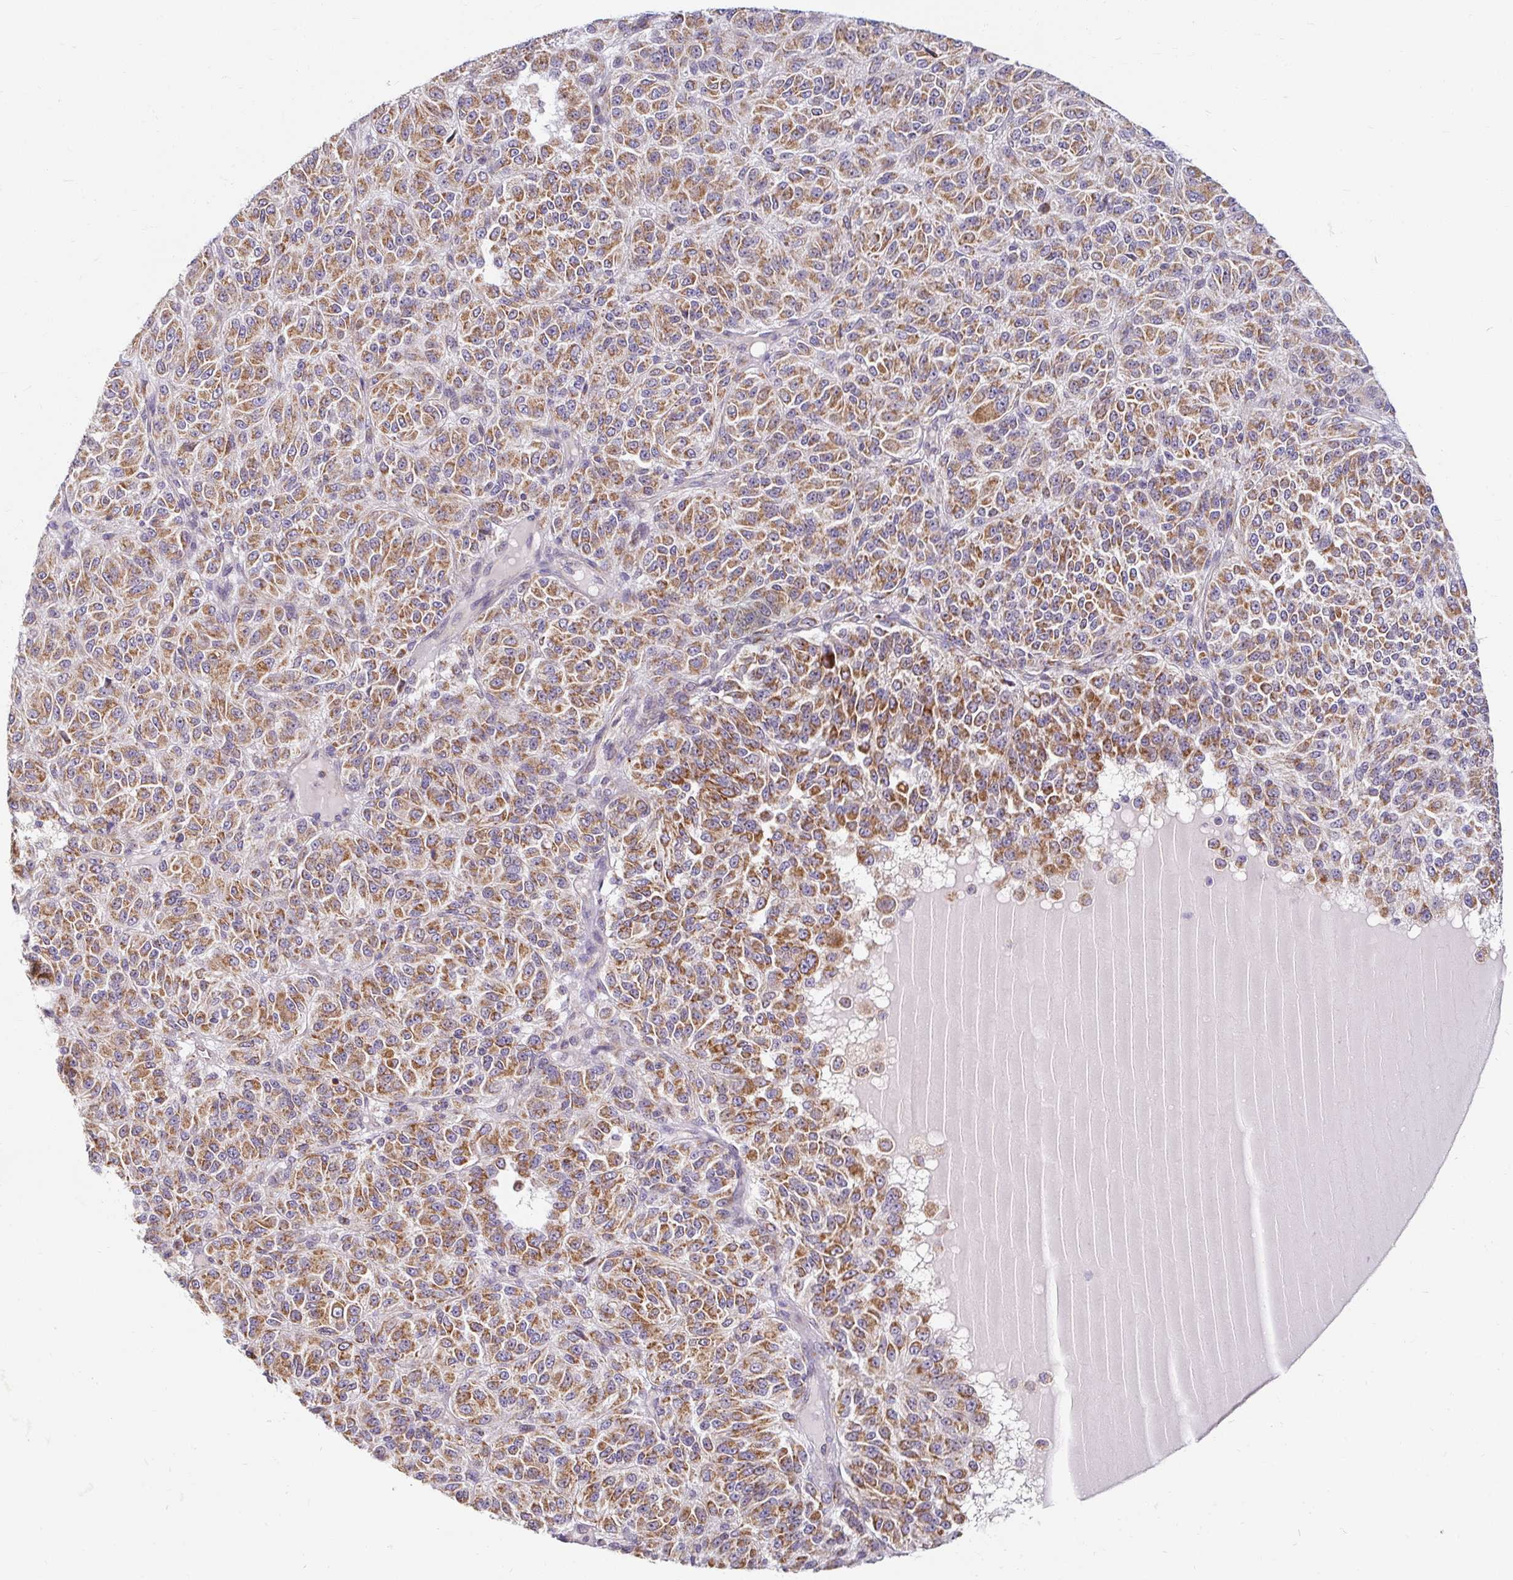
{"staining": {"intensity": "moderate", "quantity": ">75%", "location": "cytoplasmic/membranous"}, "tissue": "melanoma", "cell_type": "Tumor cells", "image_type": "cancer", "snomed": [{"axis": "morphology", "description": "Malignant melanoma, Metastatic site"}, {"axis": "topography", "description": "Brain"}], "caption": "Protein expression analysis of human melanoma reveals moderate cytoplasmic/membranous positivity in approximately >75% of tumor cells.", "gene": "SKP2", "patient": {"sex": "female", "age": 56}}